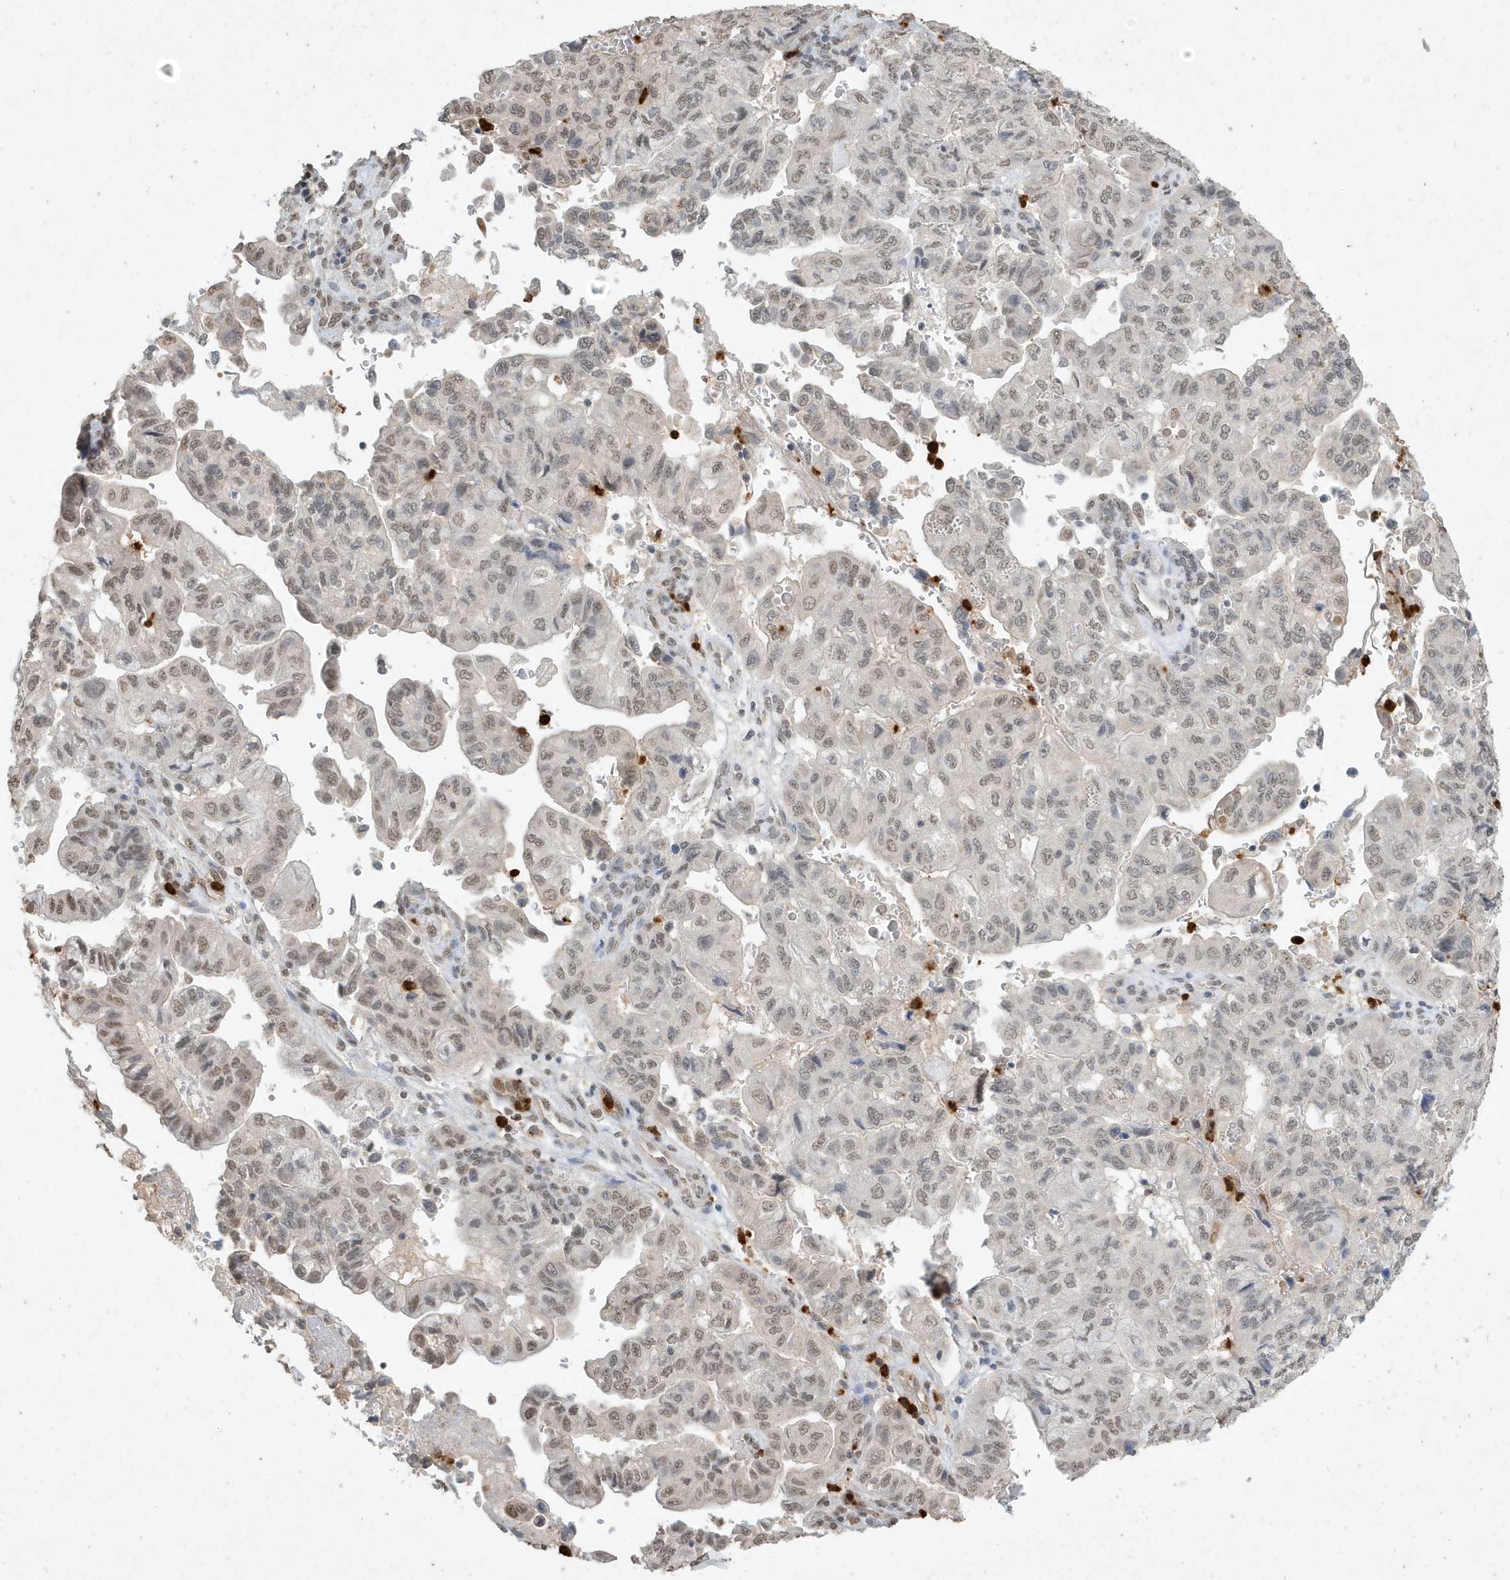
{"staining": {"intensity": "weak", "quantity": ">75%", "location": "nuclear"}, "tissue": "pancreatic cancer", "cell_type": "Tumor cells", "image_type": "cancer", "snomed": [{"axis": "morphology", "description": "Adenocarcinoma, NOS"}, {"axis": "topography", "description": "Pancreas"}], "caption": "Human pancreatic cancer (adenocarcinoma) stained with a protein marker displays weak staining in tumor cells.", "gene": "DEFA1", "patient": {"sex": "male", "age": 51}}